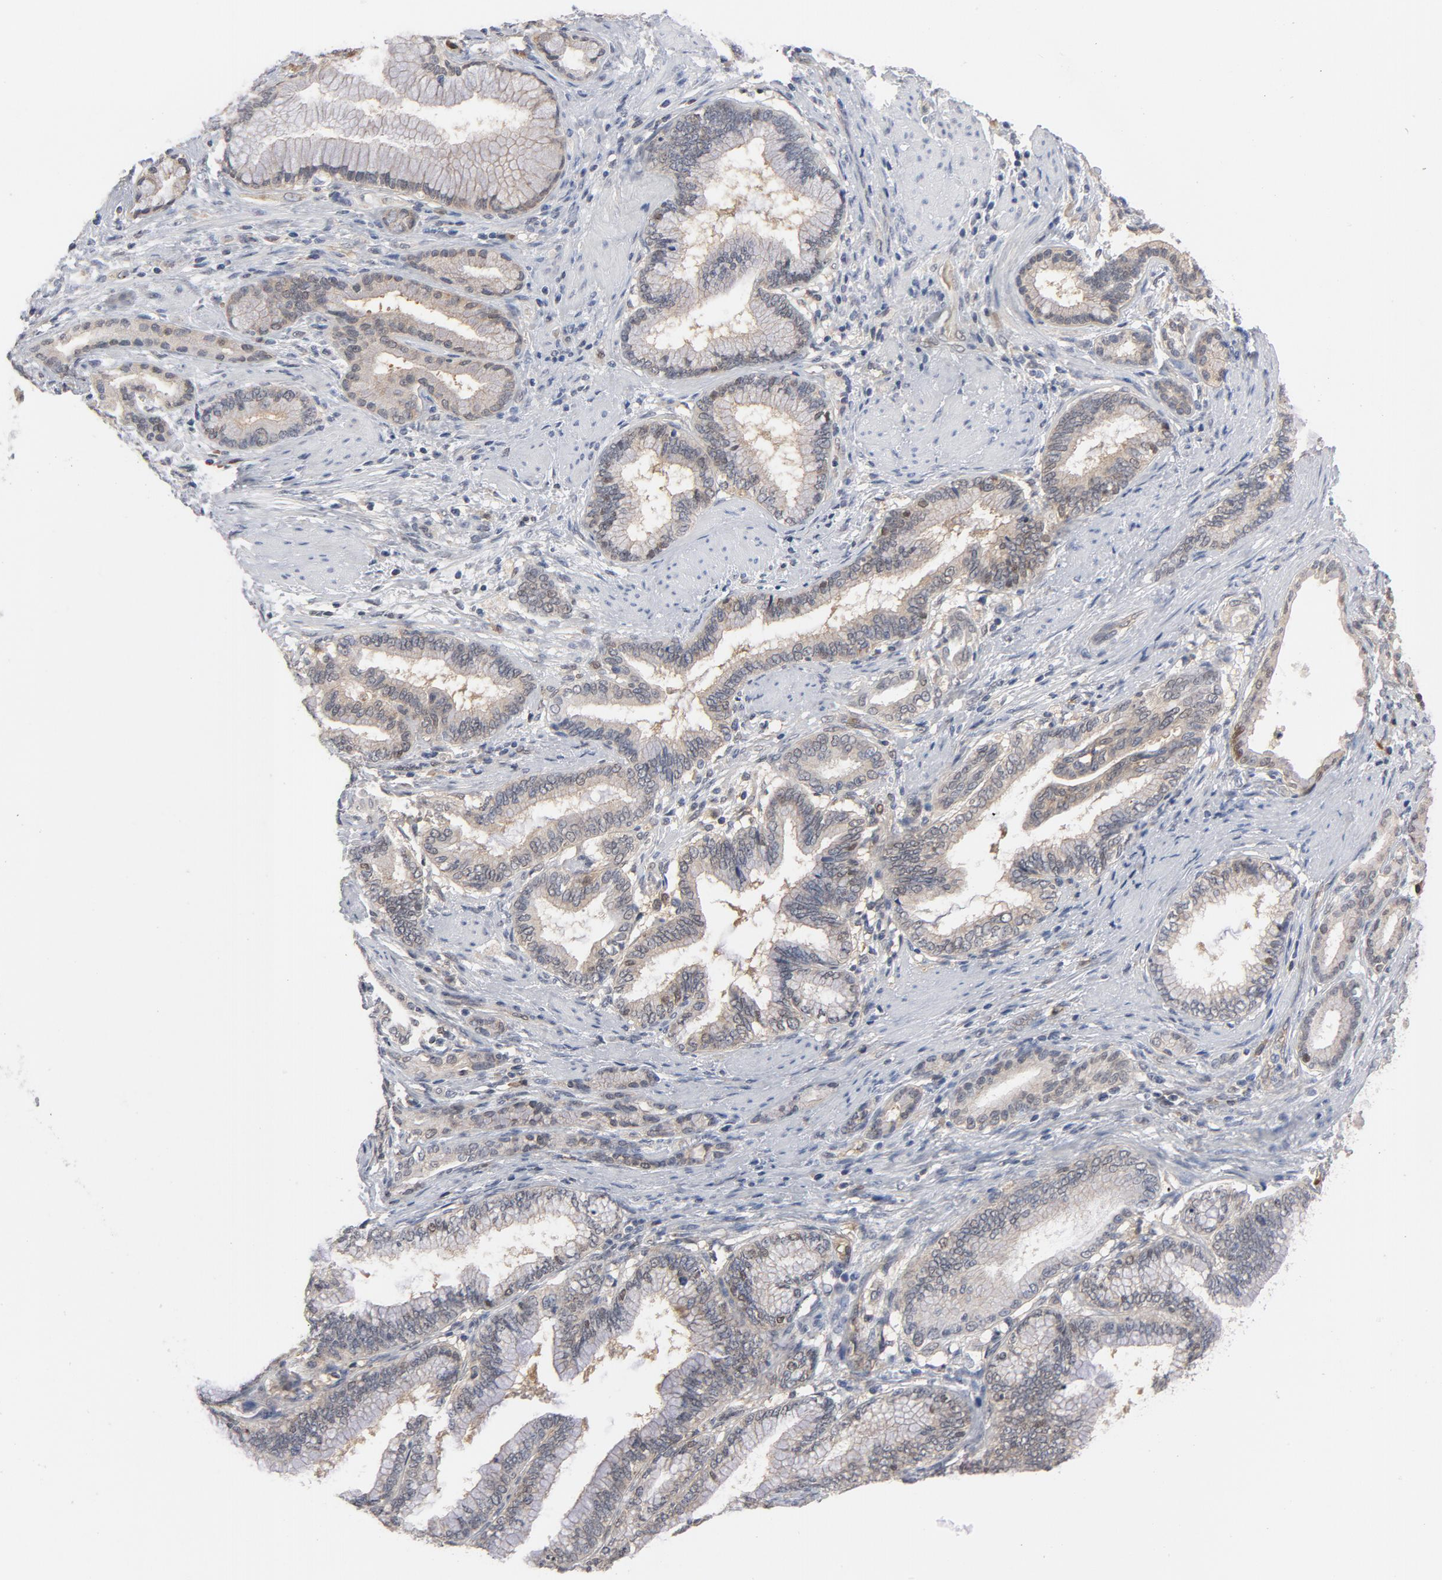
{"staining": {"intensity": "weak", "quantity": ">75%", "location": "cytoplasmic/membranous,nuclear"}, "tissue": "pancreatic cancer", "cell_type": "Tumor cells", "image_type": "cancer", "snomed": [{"axis": "morphology", "description": "Adenocarcinoma, NOS"}, {"axis": "topography", "description": "Pancreas"}], "caption": "Adenocarcinoma (pancreatic) stained with DAB immunohistochemistry (IHC) demonstrates low levels of weak cytoplasmic/membranous and nuclear expression in about >75% of tumor cells. The staining was performed using DAB, with brown indicating positive protein expression. Nuclei are stained blue with hematoxylin.", "gene": "PRDX1", "patient": {"sex": "female", "age": 64}}